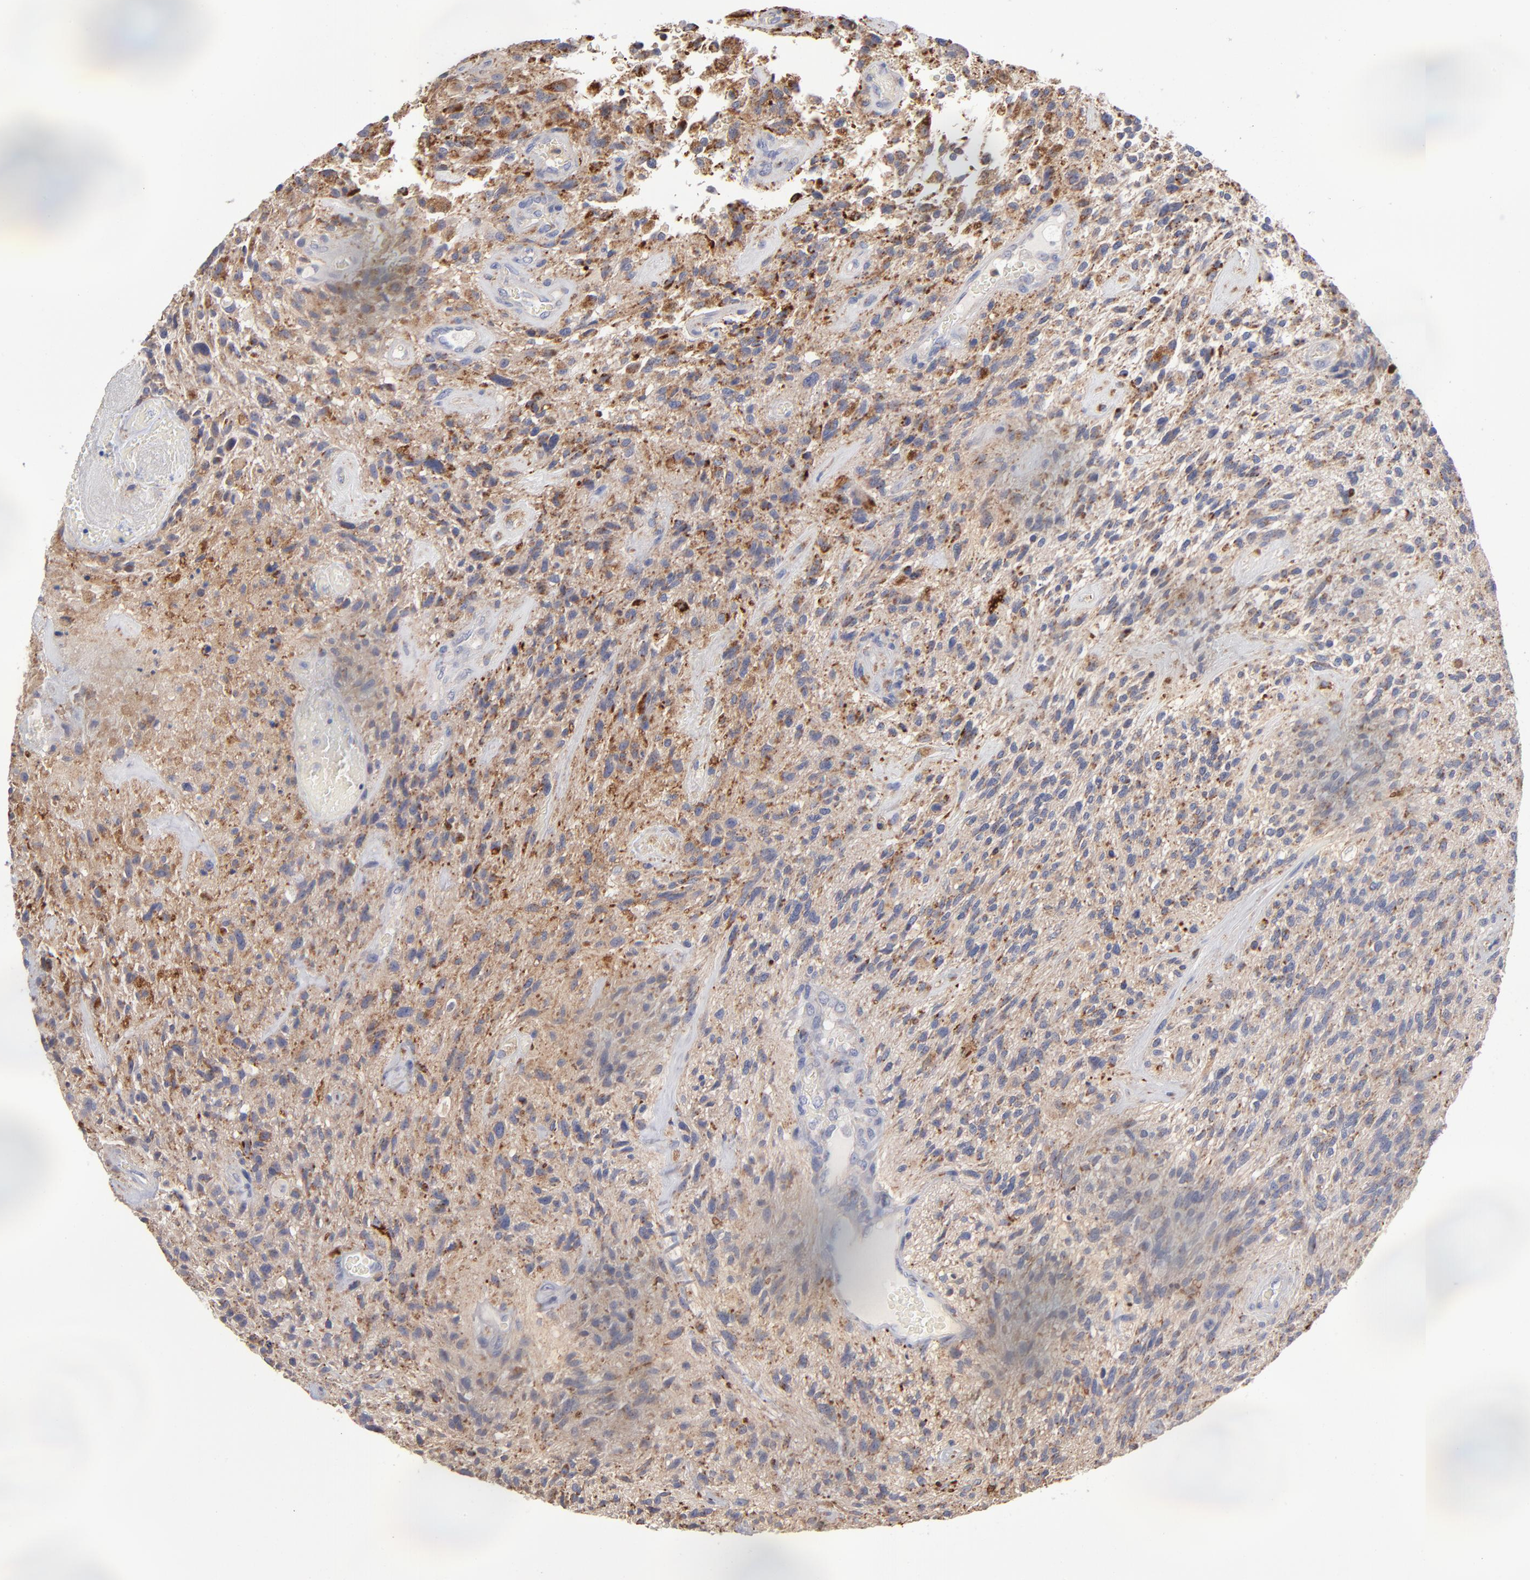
{"staining": {"intensity": "moderate", "quantity": ">75%", "location": "cytoplasmic/membranous"}, "tissue": "glioma", "cell_type": "Tumor cells", "image_type": "cancer", "snomed": [{"axis": "morphology", "description": "Normal tissue, NOS"}, {"axis": "morphology", "description": "Glioma, malignant, High grade"}, {"axis": "topography", "description": "Cerebral cortex"}], "caption": "A brown stain labels moderate cytoplasmic/membranous expression of a protein in glioma tumor cells.", "gene": "RRAGB", "patient": {"sex": "male", "age": 75}}